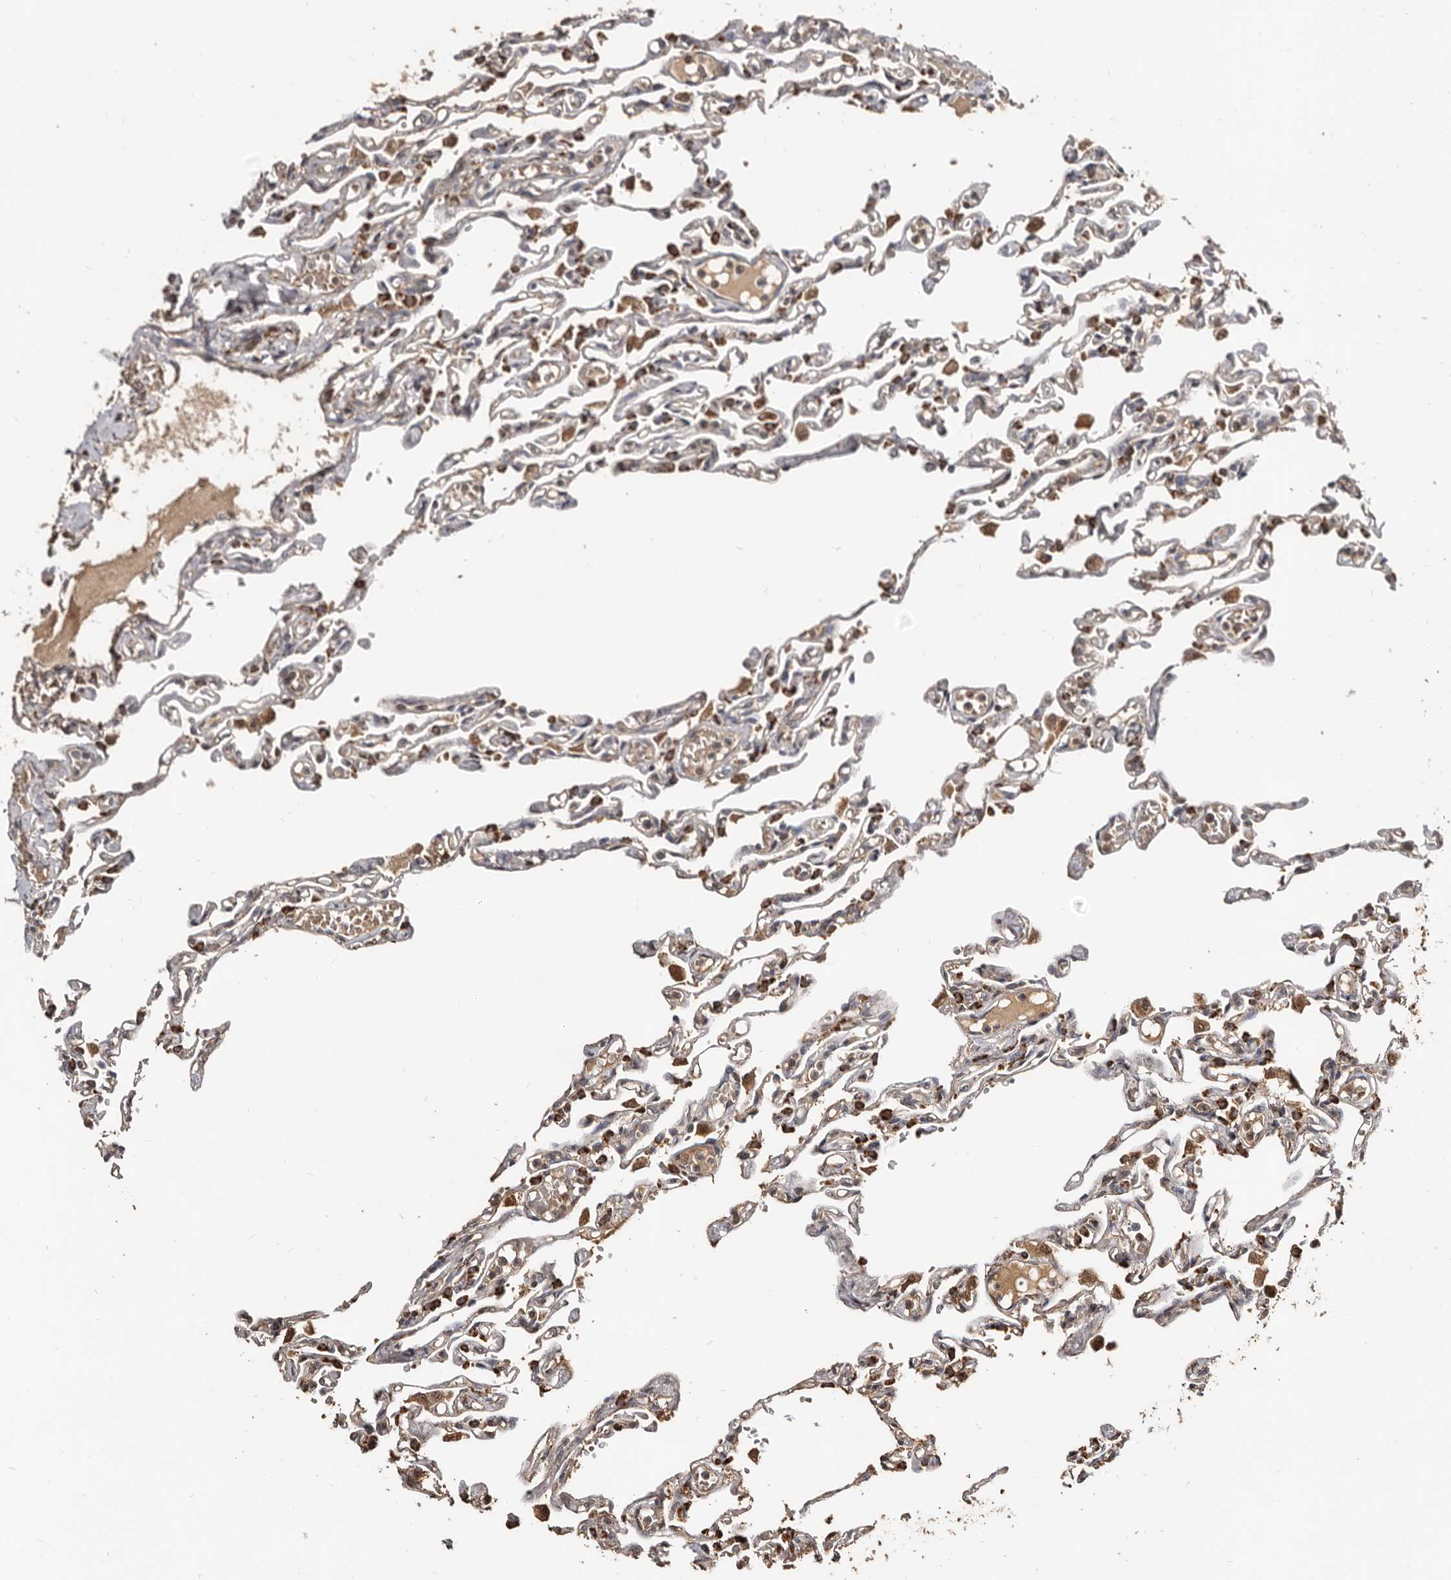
{"staining": {"intensity": "moderate", "quantity": ">75%", "location": "cytoplasmic/membranous"}, "tissue": "lung", "cell_type": "Alveolar cells", "image_type": "normal", "snomed": [{"axis": "morphology", "description": "Normal tissue, NOS"}, {"axis": "topography", "description": "Lung"}], "caption": "Immunohistochemistry of unremarkable lung reveals medium levels of moderate cytoplasmic/membranous staining in about >75% of alveolar cells.", "gene": "AKAP7", "patient": {"sex": "male", "age": 21}}